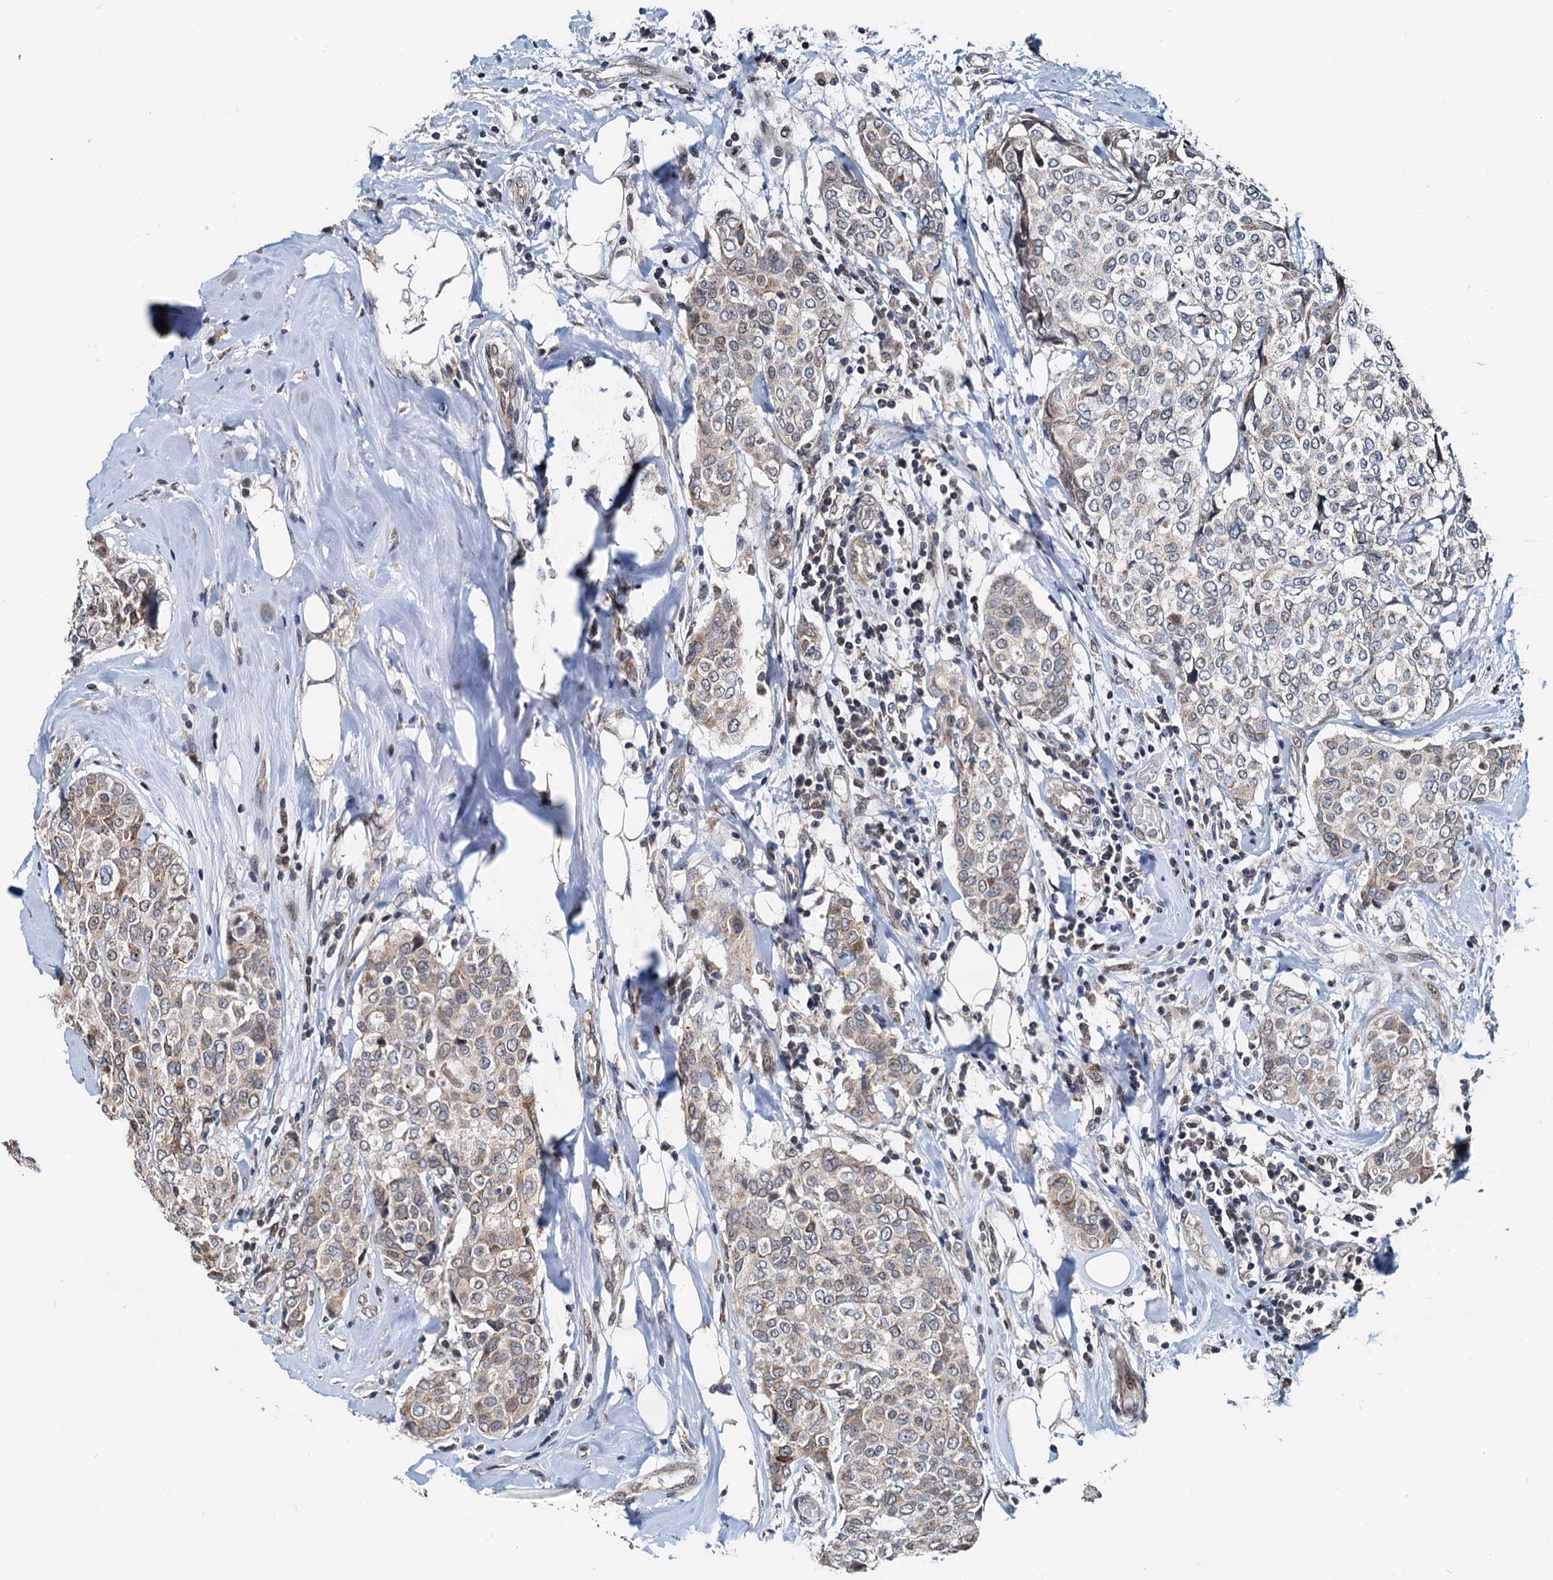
{"staining": {"intensity": "weak", "quantity": "25%-75%", "location": "cytoplasmic/membranous"}, "tissue": "breast cancer", "cell_type": "Tumor cells", "image_type": "cancer", "snomed": [{"axis": "morphology", "description": "Lobular carcinoma"}, {"axis": "topography", "description": "Breast"}], "caption": "Breast cancer (lobular carcinoma) stained with a brown dye demonstrates weak cytoplasmic/membranous positive expression in about 25%-75% of tumor cells.", "gene": "MCMBP", "patient": {"sex": "female", "age": 51}}